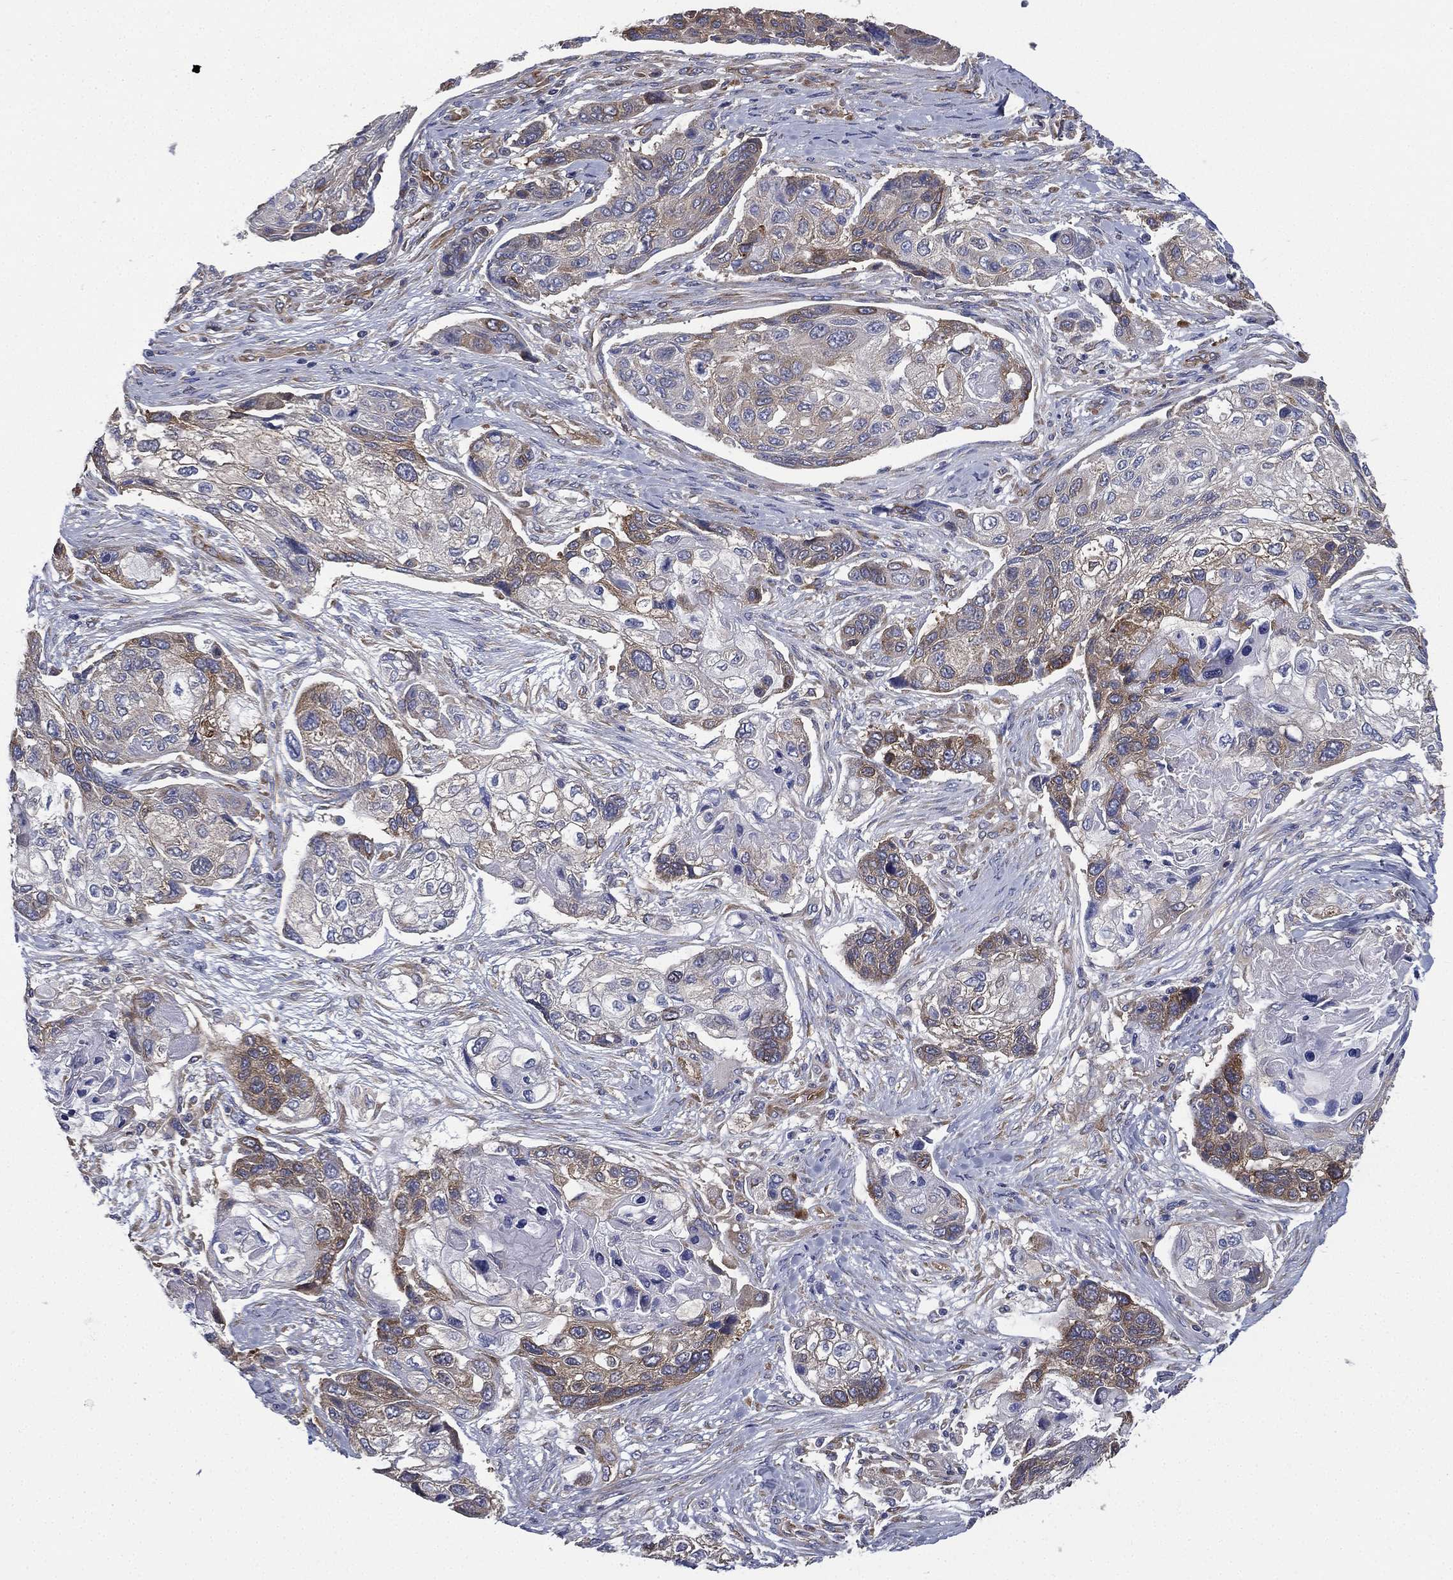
{"staining": {"intensity": "weak", "quantity": "25%-75%", "location": "cytoplasmic/membranous"}, "tissue": "lung cancer", "cell_type": "Tumor cells", "image_type": "cancer", "snomed": [{"axis": "morphology", "description": "Squamous cell carcinoma, NOS"}, {"axis": "topography", "description": "Lung"}], "caption": "Protein expression analysis of human lung squamous cell carcinoma reveals weak cytoplasmic/membranous positivity in about 25%-75% of tumor cells.", "gene": "FARSA", "patient": {"sex": "male", "age": 69}}